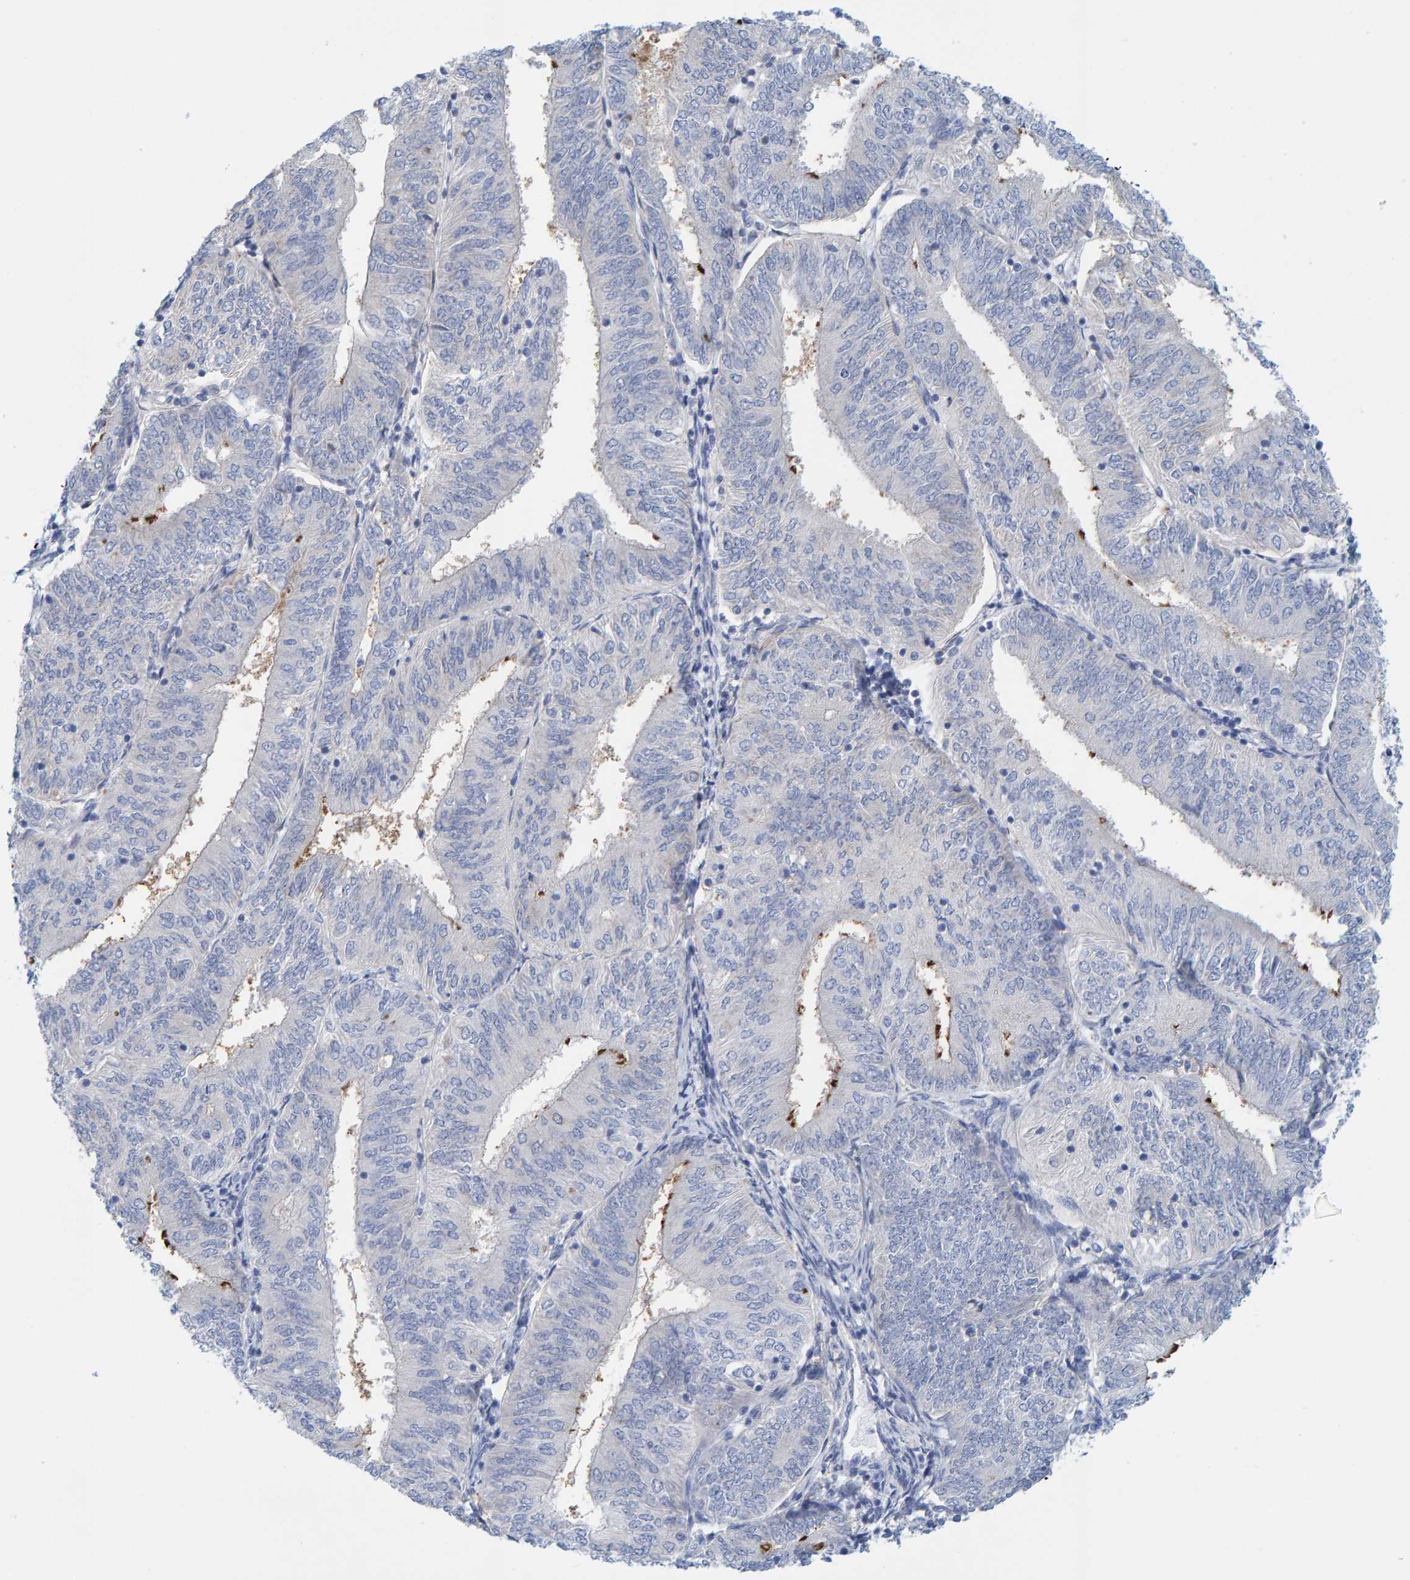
{"staining": {"intensity": "negative", "quantity": "none", "location": "none"}, "tissue": "endometrial cancer", "cell_type": "Tumor cells", "image_type": "cancer", "snomed": [{"axis": "morphology", "description": "Adenocarcinoma, NOS"}, {"axis": "topography", "description": "Endometrium"}], "caption": "Tumor cells show no significant expression in endometrial cancer. (Immunohistochemistry, brightfield microscopy, high magnification).", "gene": "KLHL11", "patient": {"sex": "female", "age": 58}}